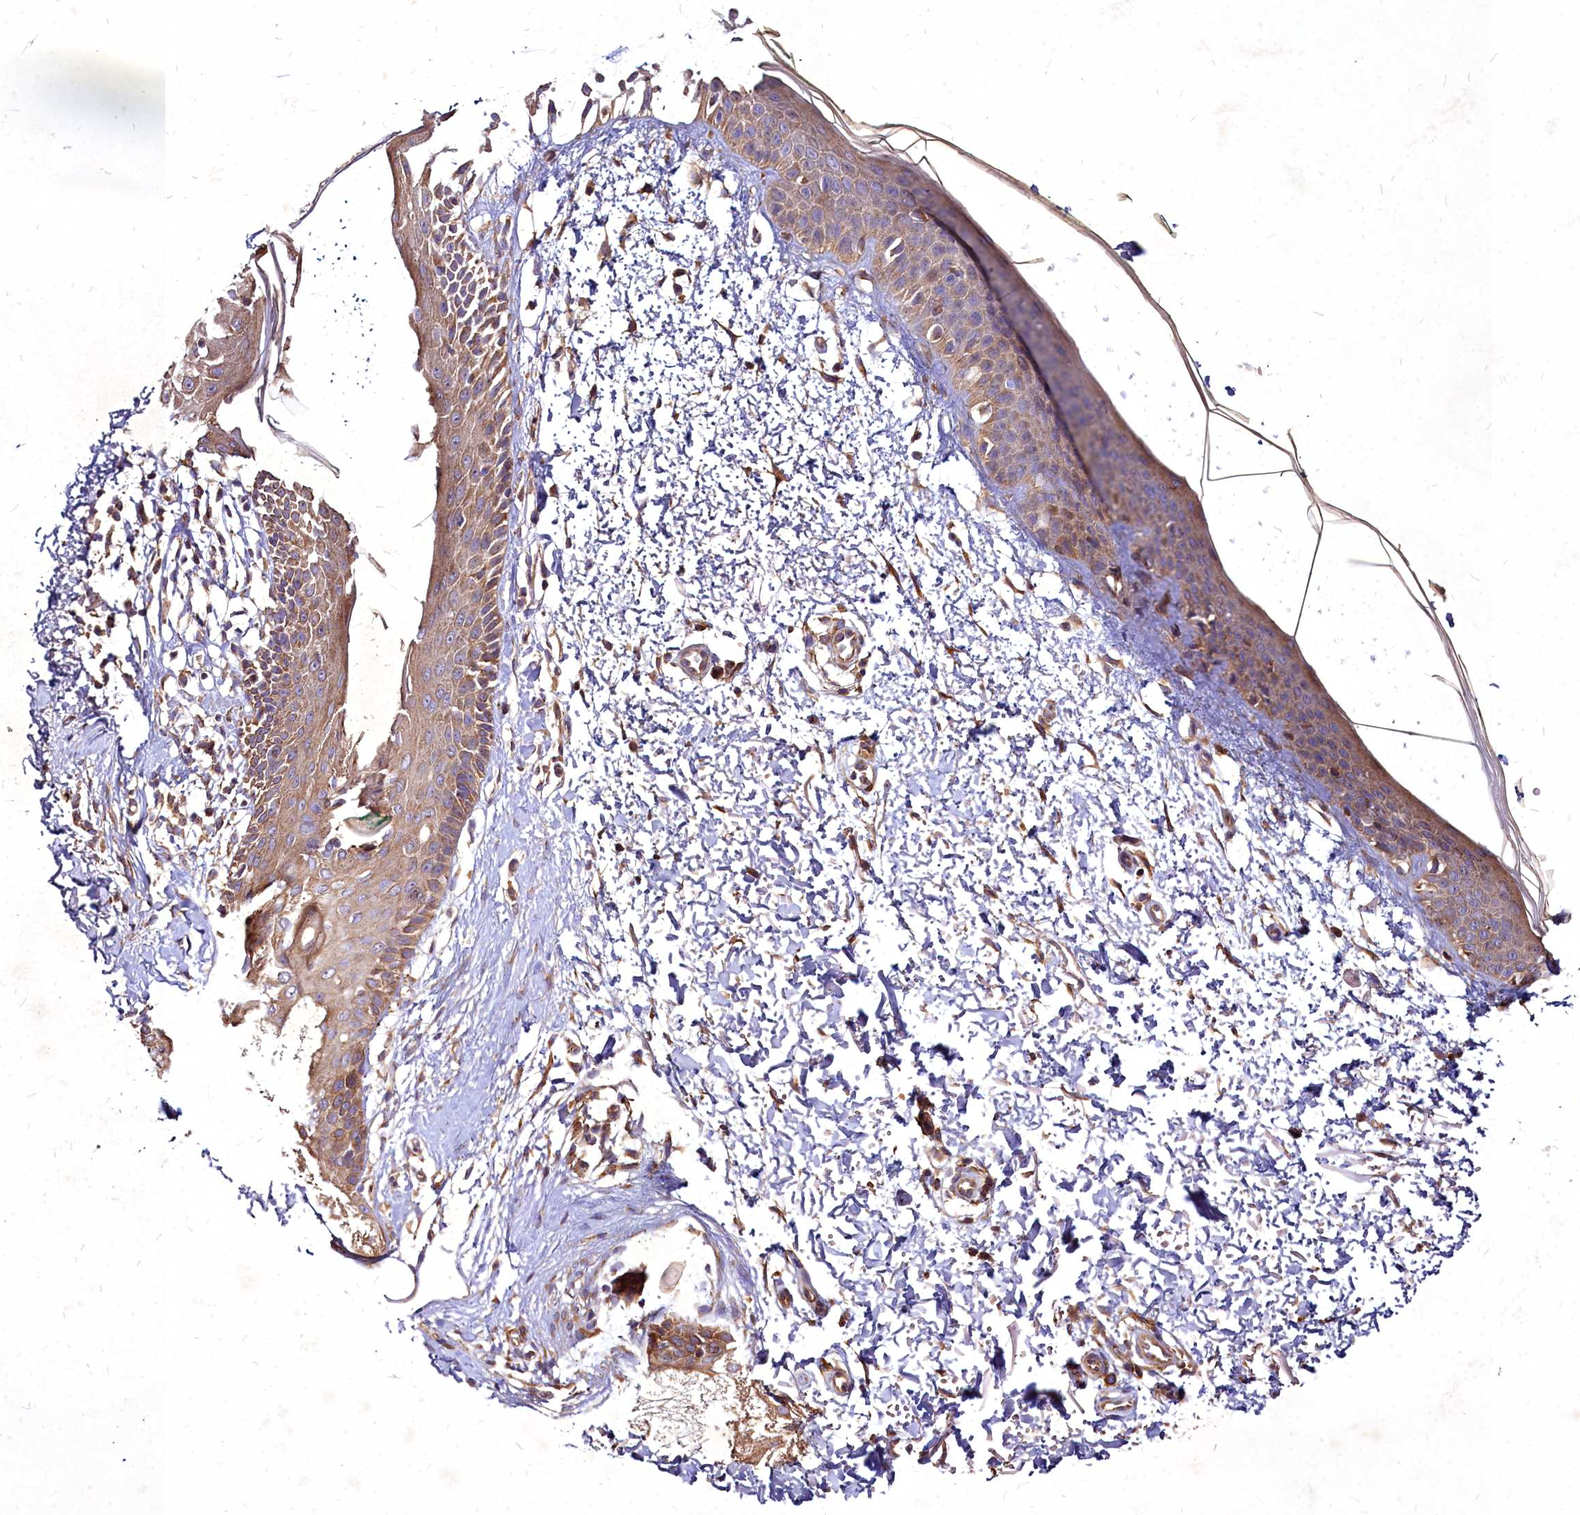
{"staining": {"intensity": "moderate", "quantity": ">75%", "location": "cytoplasmic/membranous"}, "tissue": "skin", "cell_type": "Fibroblasts", "image_type": "normal", "snomed": [{"axis": "morphology", "description": "Normal tissue, NOS"}, {"axis": "topography", "description": "Skin"}], "caption": "This image exhibits immunohistochemistry (IHC) staining of unremarkable human skin, with medium moderate cytoplasmic/membranous positivity in about >75% of fibroblasts.", "gene": "SKA1", "patient": {"sex": "male", "age": 66}}